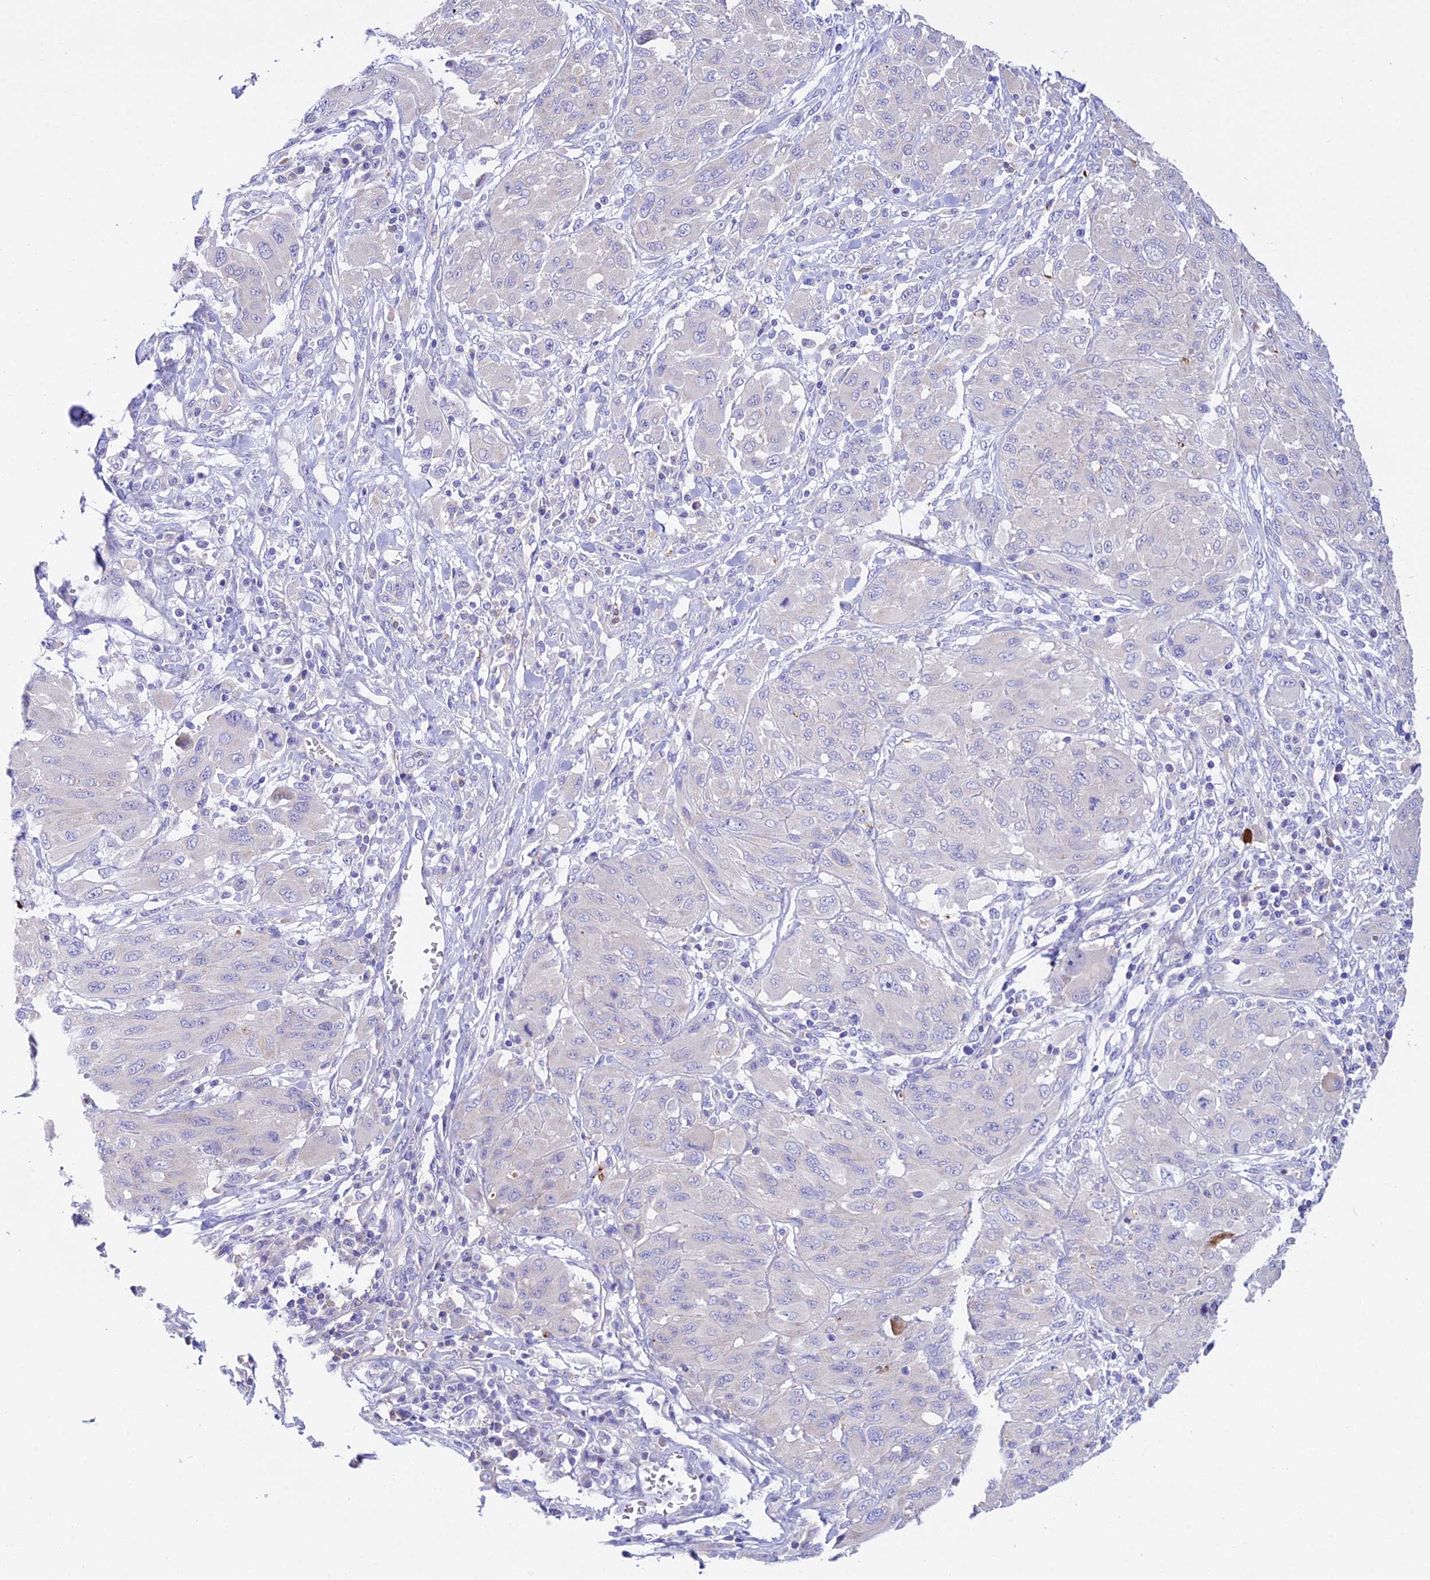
{"staining": {"intensity": "negative", "quantity": "none", "location": "none"}, "tissue": "melanoma", "cell_type": "Tumor cells", "image_type": "cancer", "snomed": [{"axis": "morphology", "description": "Malignant melanoma, NOS"}, {"axis": "topography", "description": "Skin"}], "caption": "Immunohistochemical staining of malignant melanoma shows no significant staining in tumor cells.", "gene": "TRIM43B", "patient": {"sex": "female", "age": 91}}